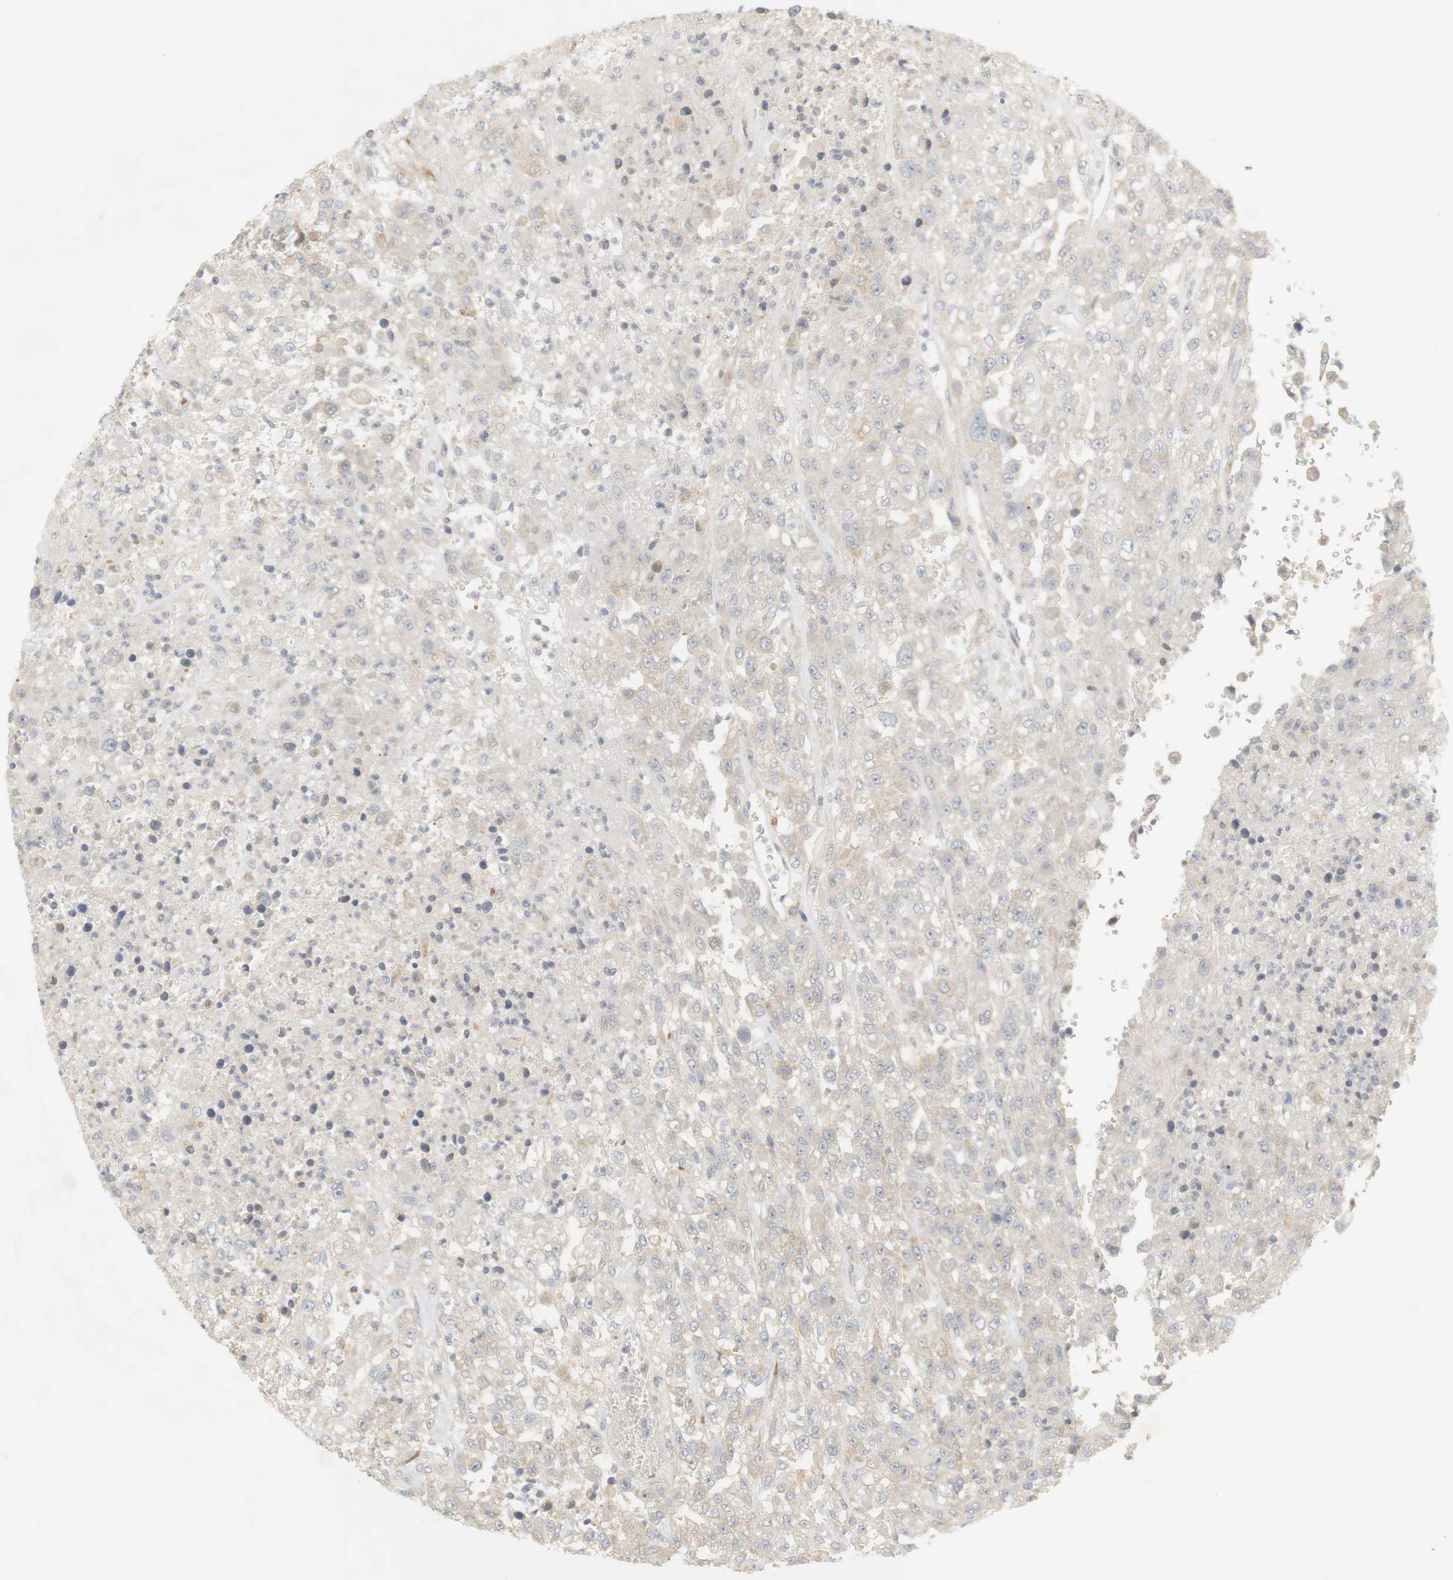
{"staining": {"intensity": "weak", "quantity": "<25%", "location": "cytoplasmic/membranous"}, "tissue": "urothelial cancer", "cell_type": "Tumor cells", "image_type": "cancer", "snomed": [{"axis": "morphology", "description": "Urothelial carcinoma, High grade"}, {"axis": "topography", "description": "Urinary bladder"}], "caption": "Immunohistochemical staining of human high-grade urothelial carcinoma reveals no significant positivity in tumor cells.", "gene": "RTN3", "patient": {"sex": "male", "age": 46}}